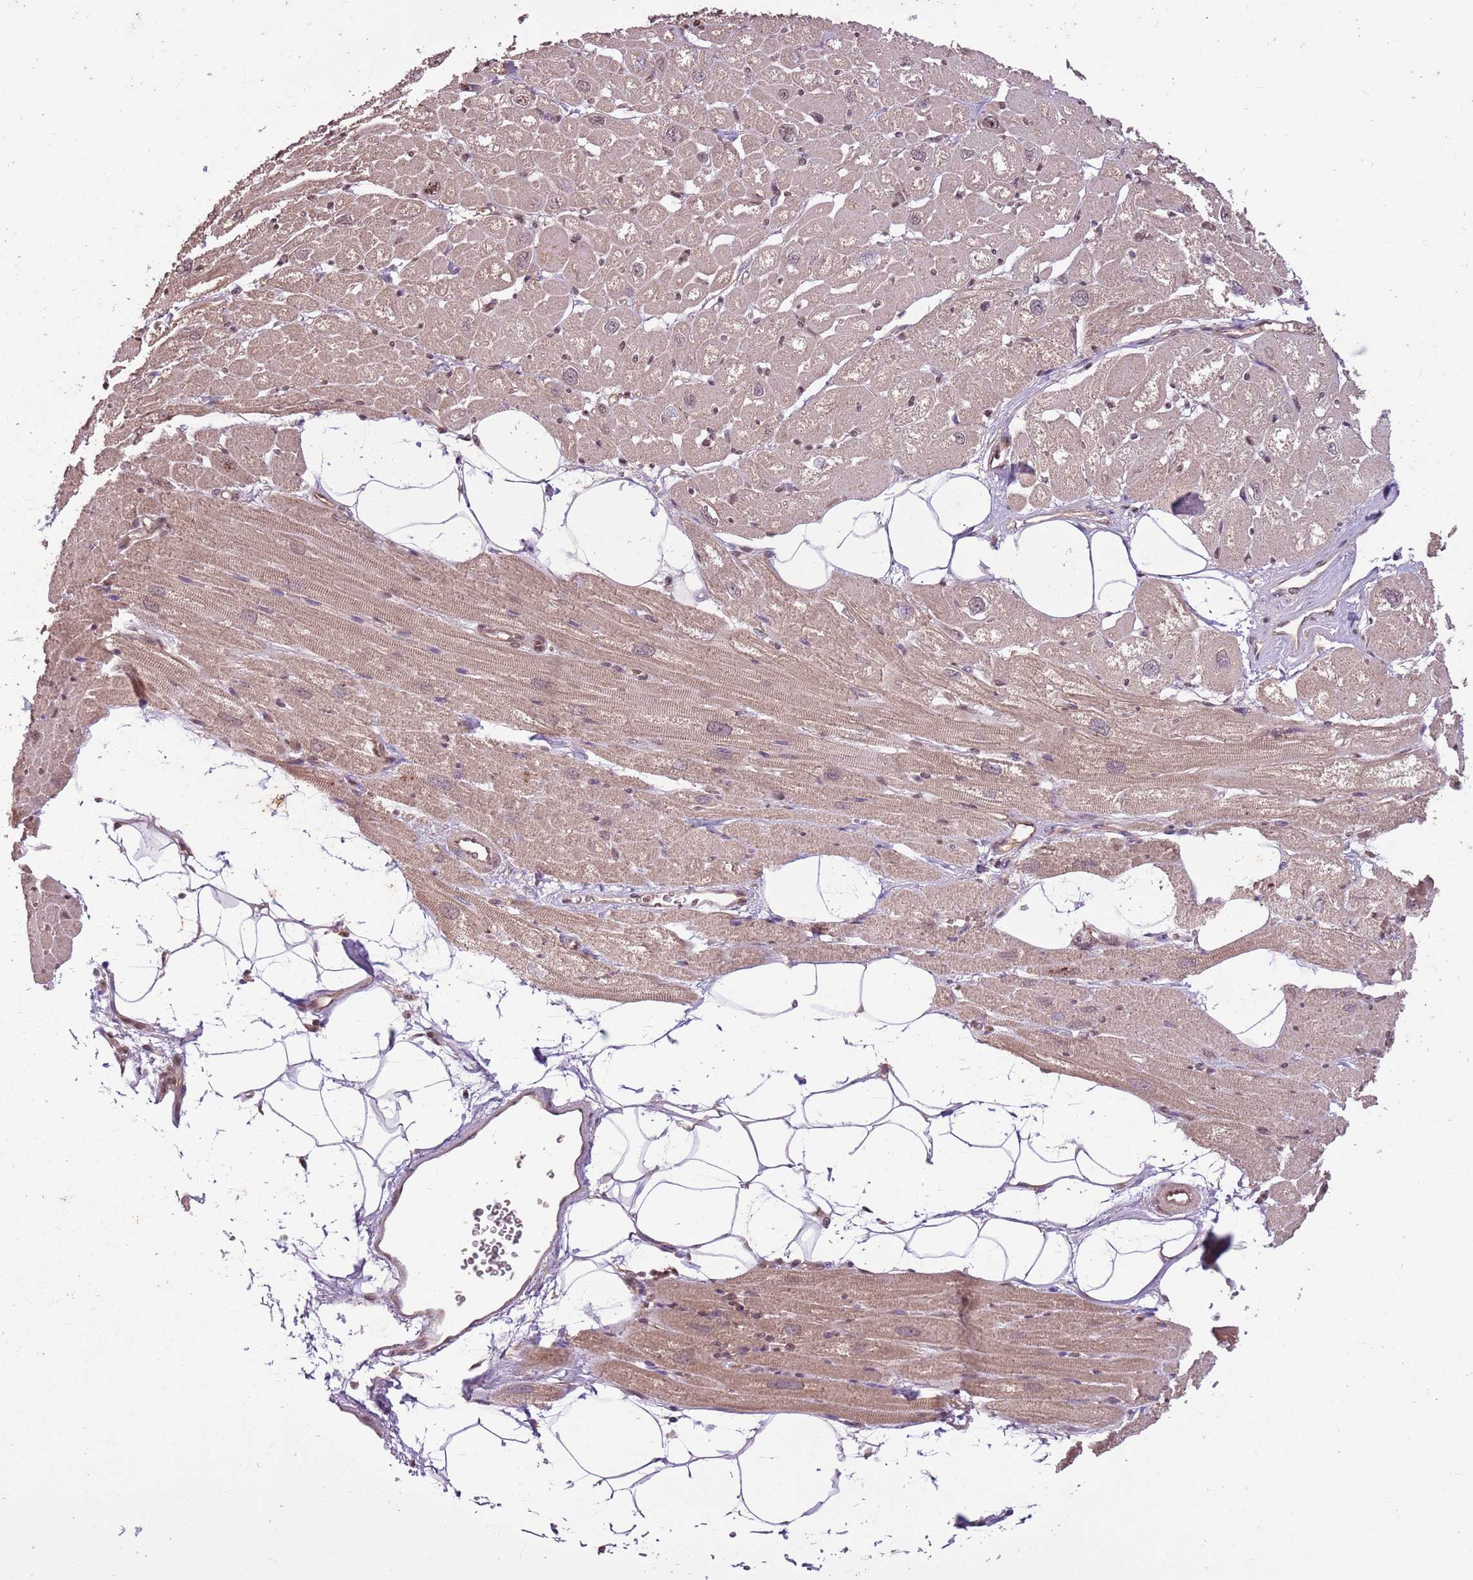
{"staining": {"intensity": "moderate", "quantity": ">75%", "location": "cytoplasmic/membranous"}, "tissue": "heart muscle", "cell_type": "Cardiomyocytes", "image_type": "normal", "snomed": [{"axis": "morphology", "description": "Normal tissue, NOS"}, {"axis": "topography", "description": "Heart"}], "caption": "A high-resolution histopathology image shows IHC staining of unremarkable heart muscle, which exhibits moderate cytoplasmic/membranous positivity in approximately >75% of cardiomyocytes. The staining was performed using DAB (3,3'-diaminobenzidine), with brown indicating positive protein expression. Nuclei are stained blue with hematoxylin.", "gene": "CAPN9", "patient": {"sex": "male", "age": 50}}